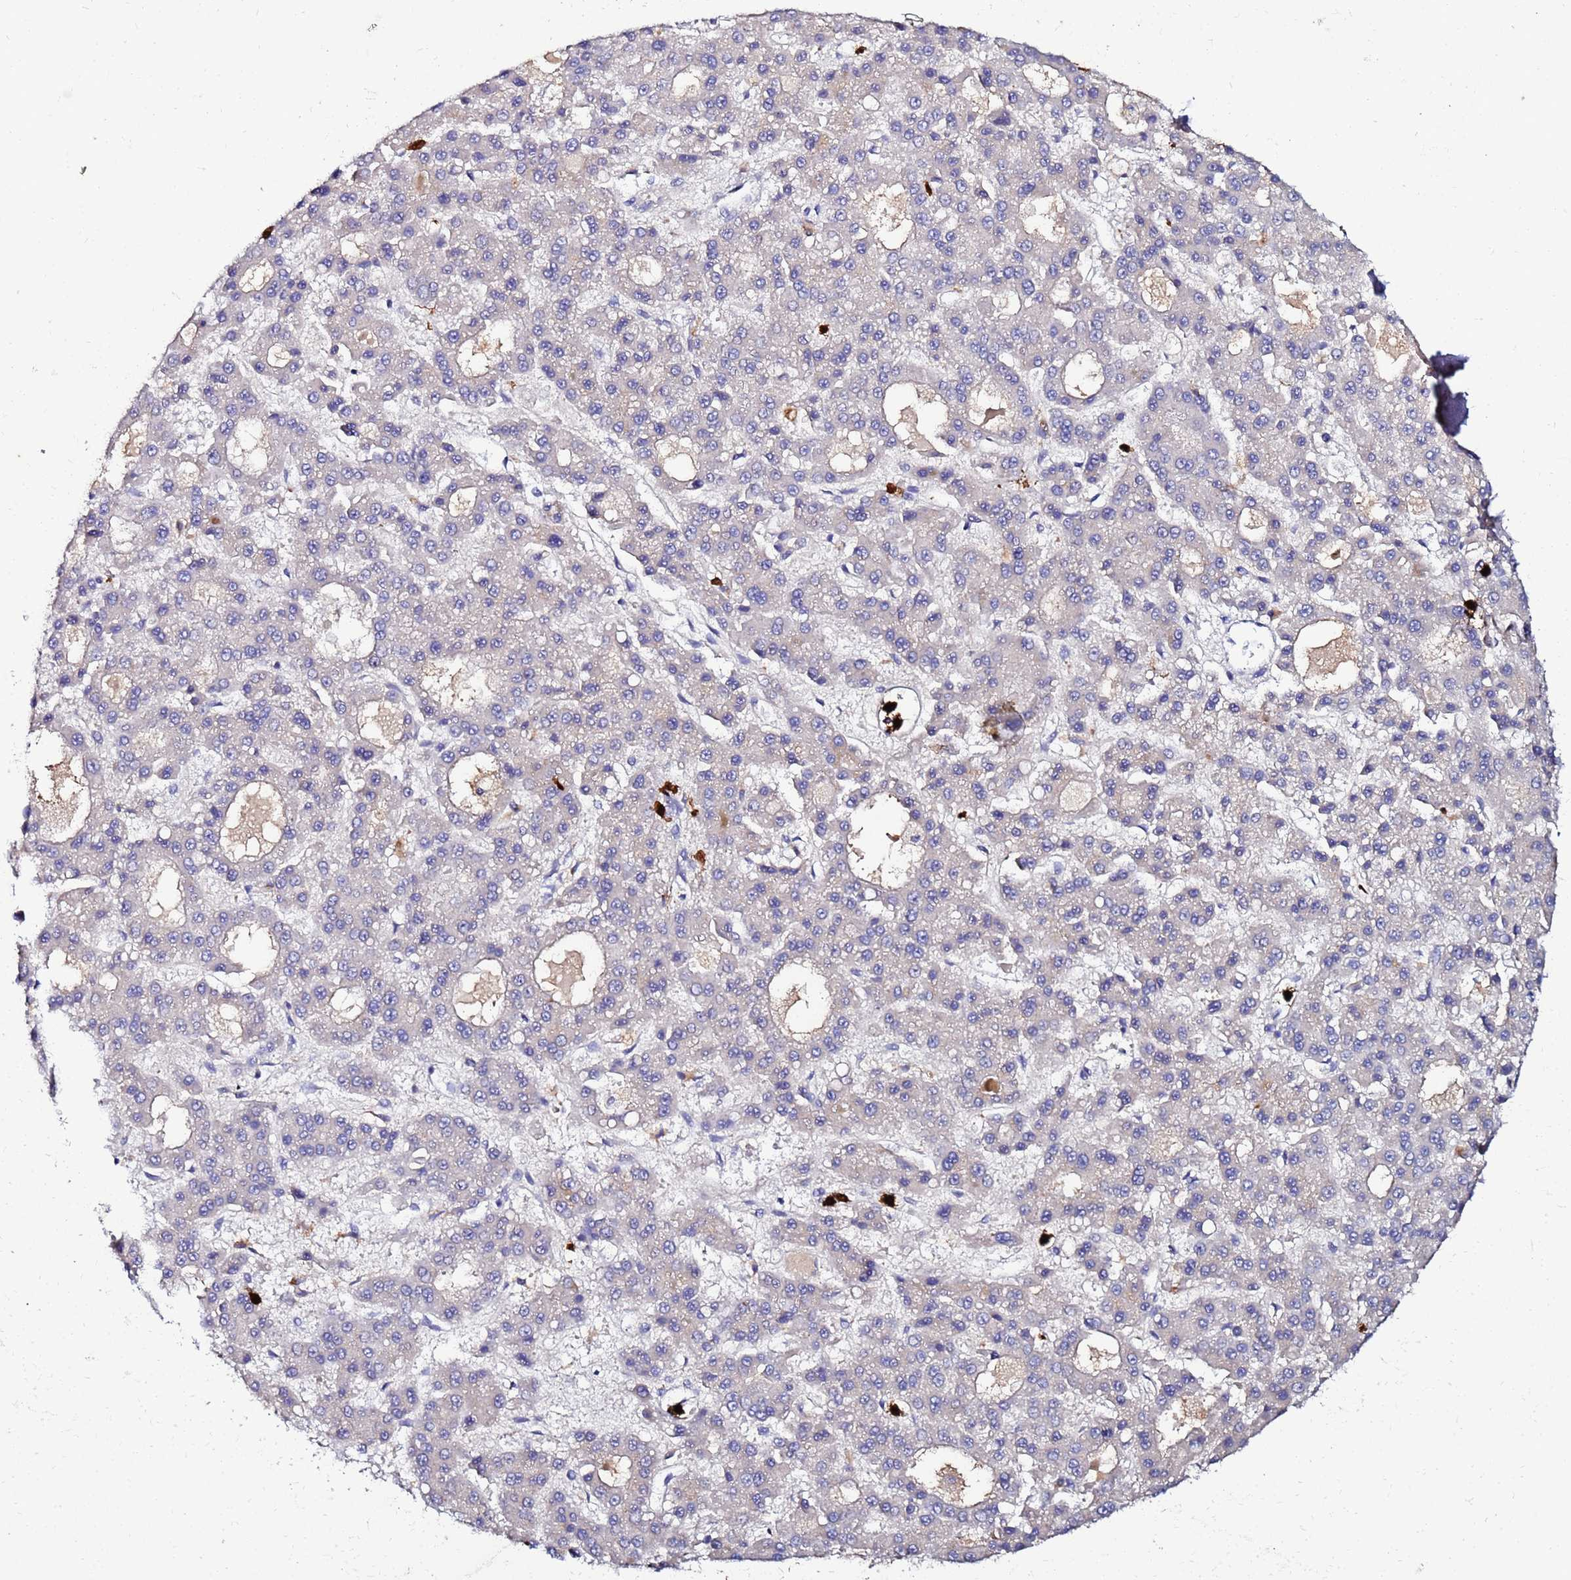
{"staining": {"intensity": "negative", "quantity": "none", "location": "none"}, "tissue": "liver cancer", "cell_type": "Tumor cells", "image_type": "cancer", "snomed": [{"axis": "morphology", "description": "Carcinoma, Hepatocellular, NOS"}, {"axis": "topography", "description": "Liver"}], "caption": "There is no significant expression in tumor cells of liver cancer.", "gene": "TUBAL3", "patient": {"sex": "male", "age": 70}}